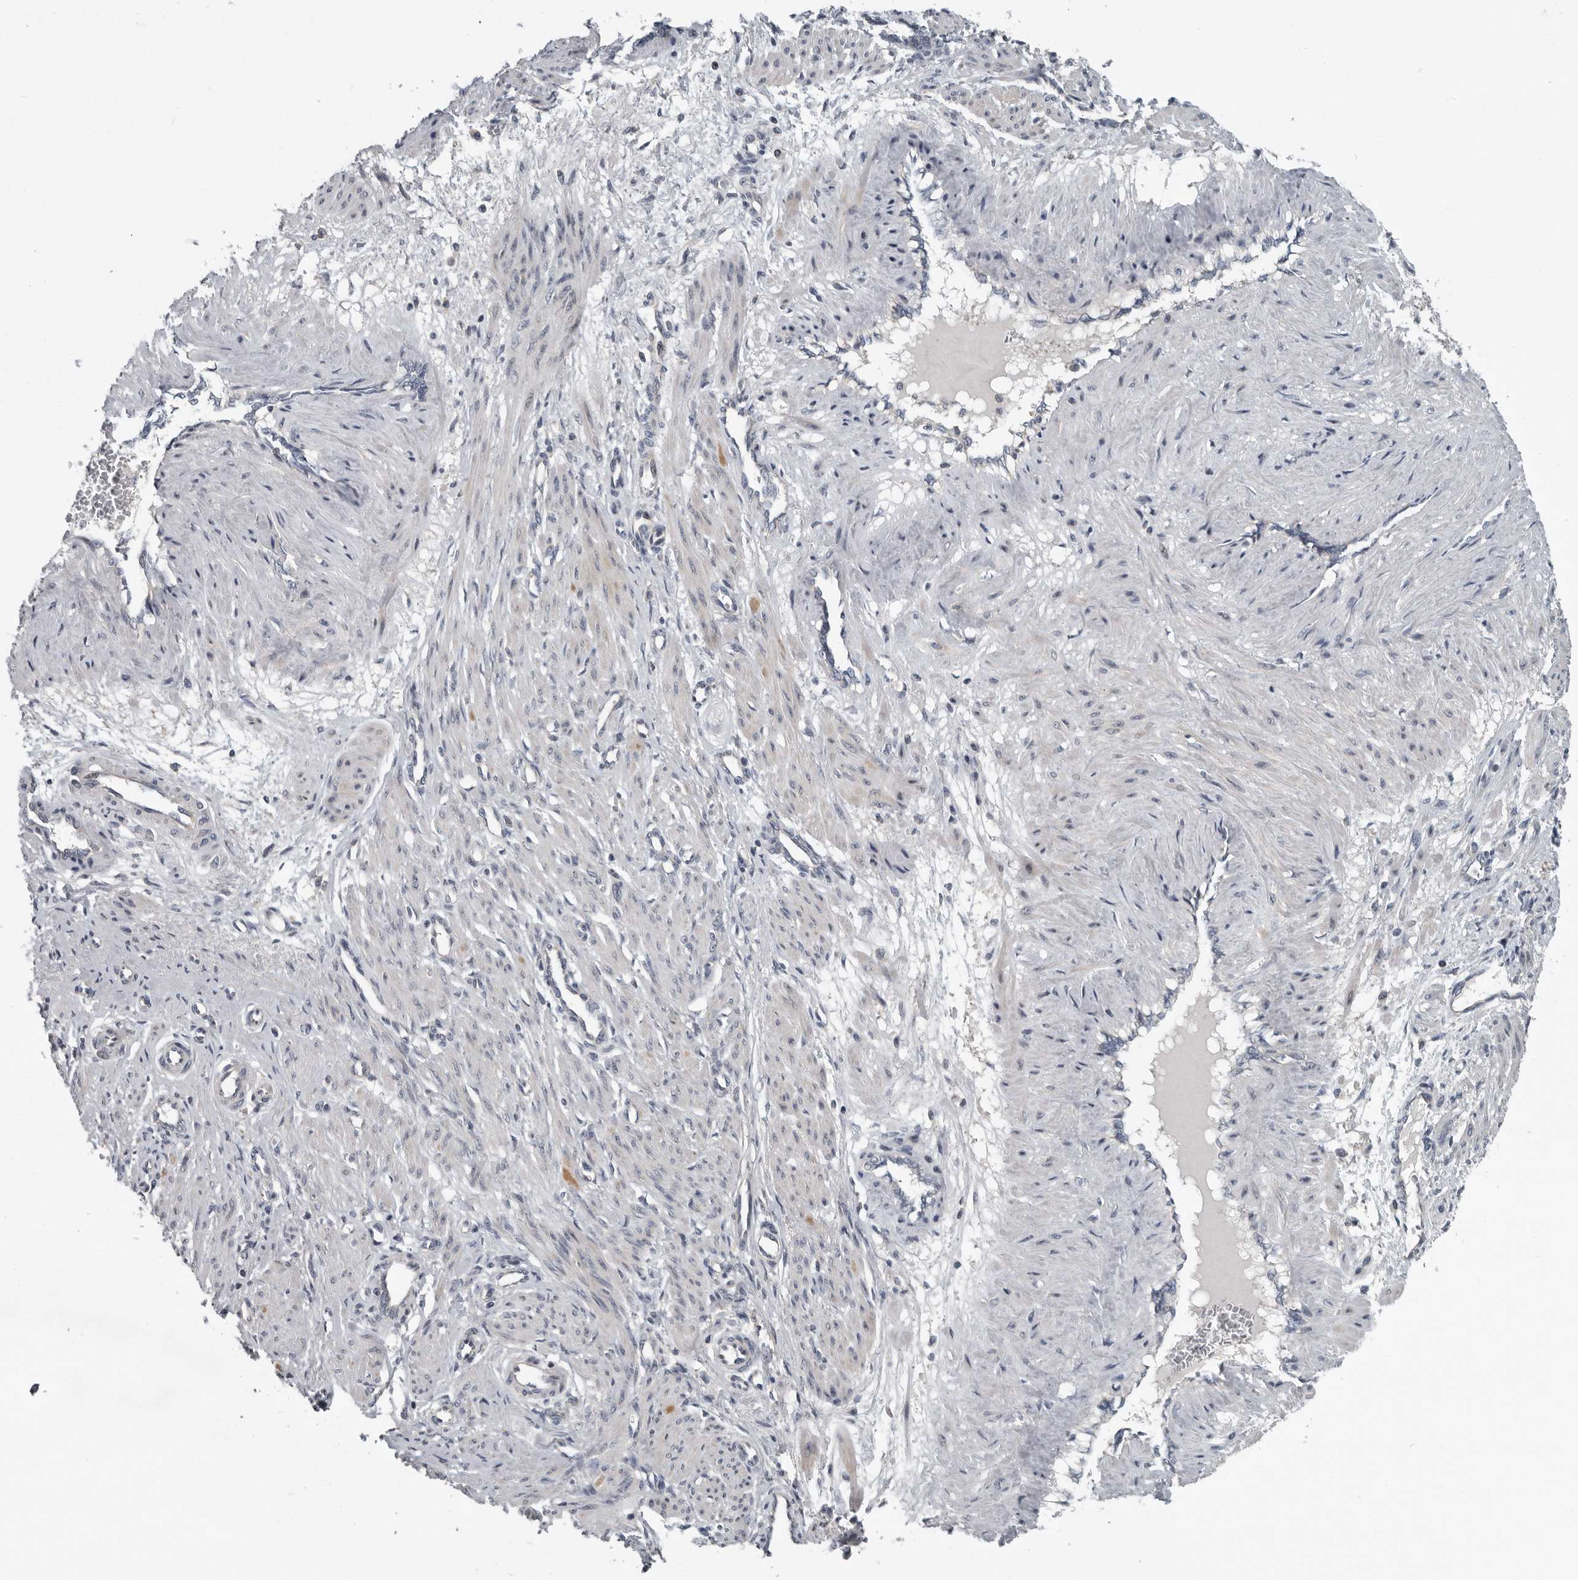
{"staining": {"intensity": "negative", "quantity": "none", "location": "none"}, "tissue": "smooth muscle", "cell_type": "Smooth muscle cells", "image_type": "normal", "snomed": [{"axis": "morphology", "description": "Normal tissue, NOS"}, {"axis": "topography", "description": "Endometrium"}], "caption": "IHC micrograph of benign smooth muscle: human smooth muscle stained with DAB demonstrates no significant protein expression in smooth muscle cells.", "gene": "TMEM199", "patient": {"sex": "female", "age": 33}}